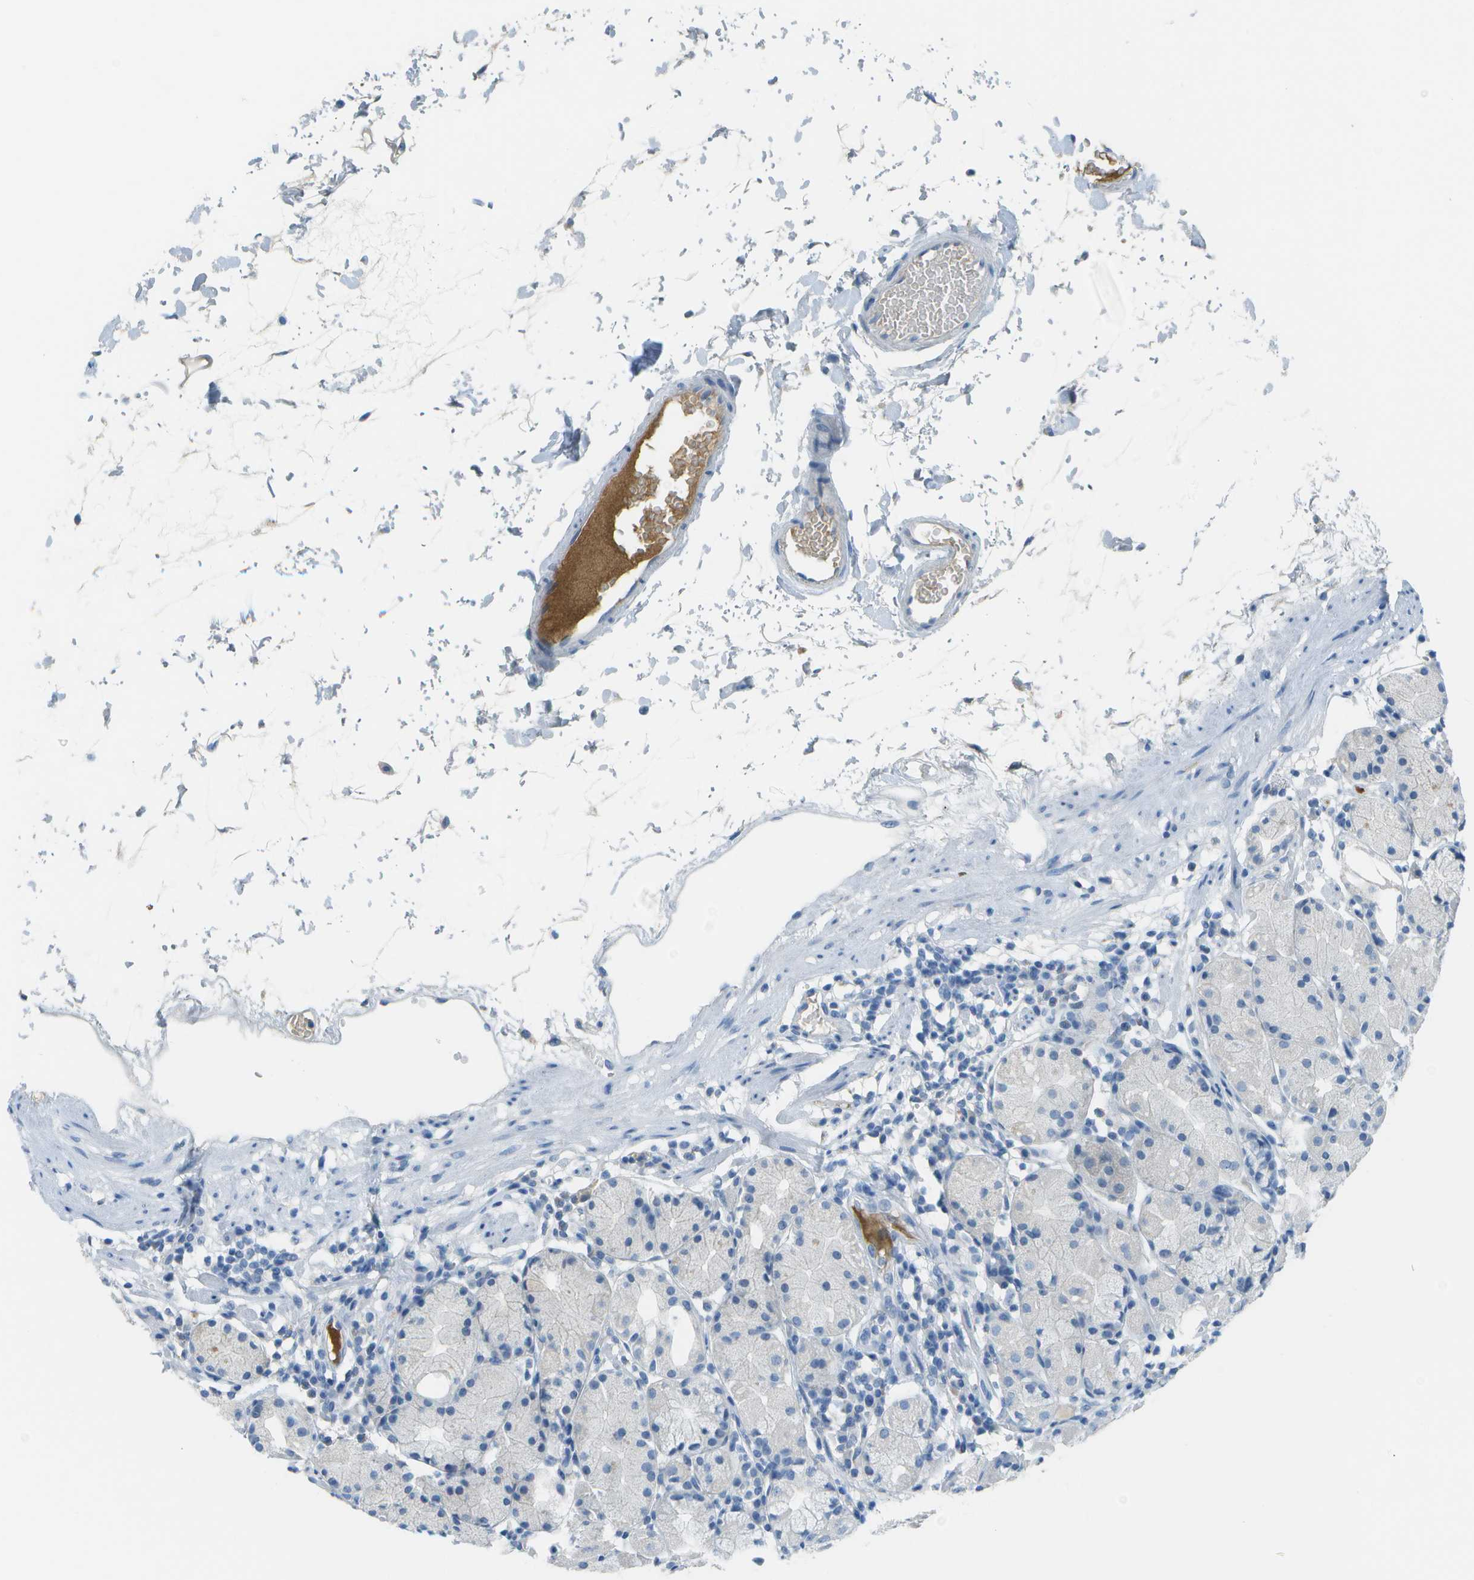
{"staining": {"intensity": "negative", "quantity": "none", "location": "none"}, "tissue": "stomach", "cell_type": "Glandular cells", "image_type": "normal", "snomed": [{"axis": "morphology", "description": "Normal tissue, NOS"}, {"axis": "topography", "description": "Stomach"}, {"axis": "topography", "description": "Stomach, lower"}], "caption": "IHC micrograph of benign stomach: stomach stained with DAB reveals no significant protein staining in glandular cells.", "gene": "C1S", "patient": {"sex": "female", "age": 75}}